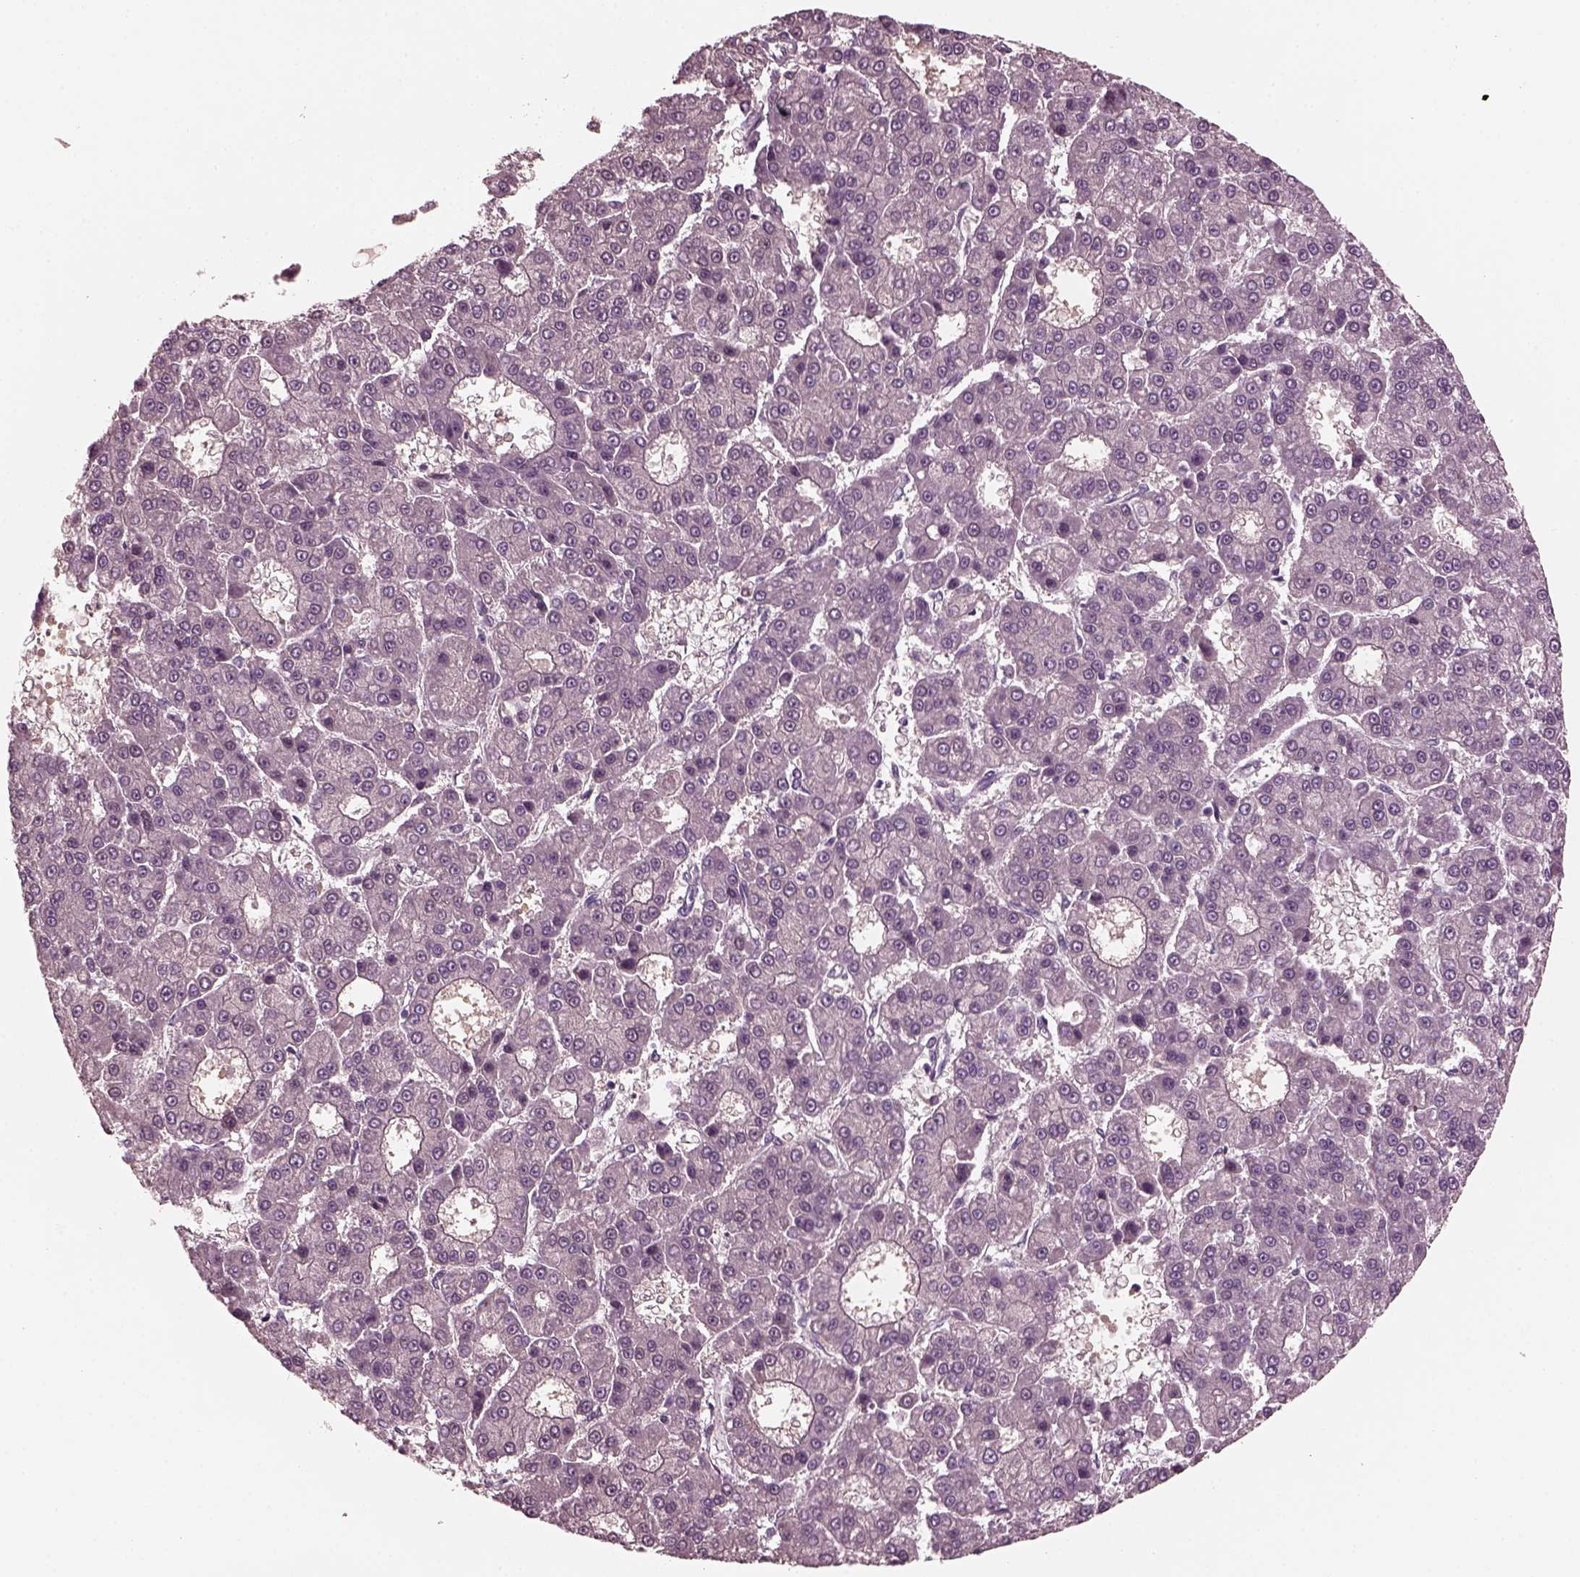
{"staining": {"intensity": "negative", "quantity": "none", "location": "none"}, "tissue": "liver cancer", "cell_type": "Tumor cells", "image_type": "cancer", "snomed": [{"axis": "morphology", "description": "Carcinoma, Hepatocellular, NOS"}, {"axis": "topography", "description": "Liver"}], "caption": "This is an IHC histopathology image of liver cancer (hepatocellular carcinoma). There is no expression in tumor cells.", "gene": "PORCN", "patient": {"sex": "male", "age": 70}}